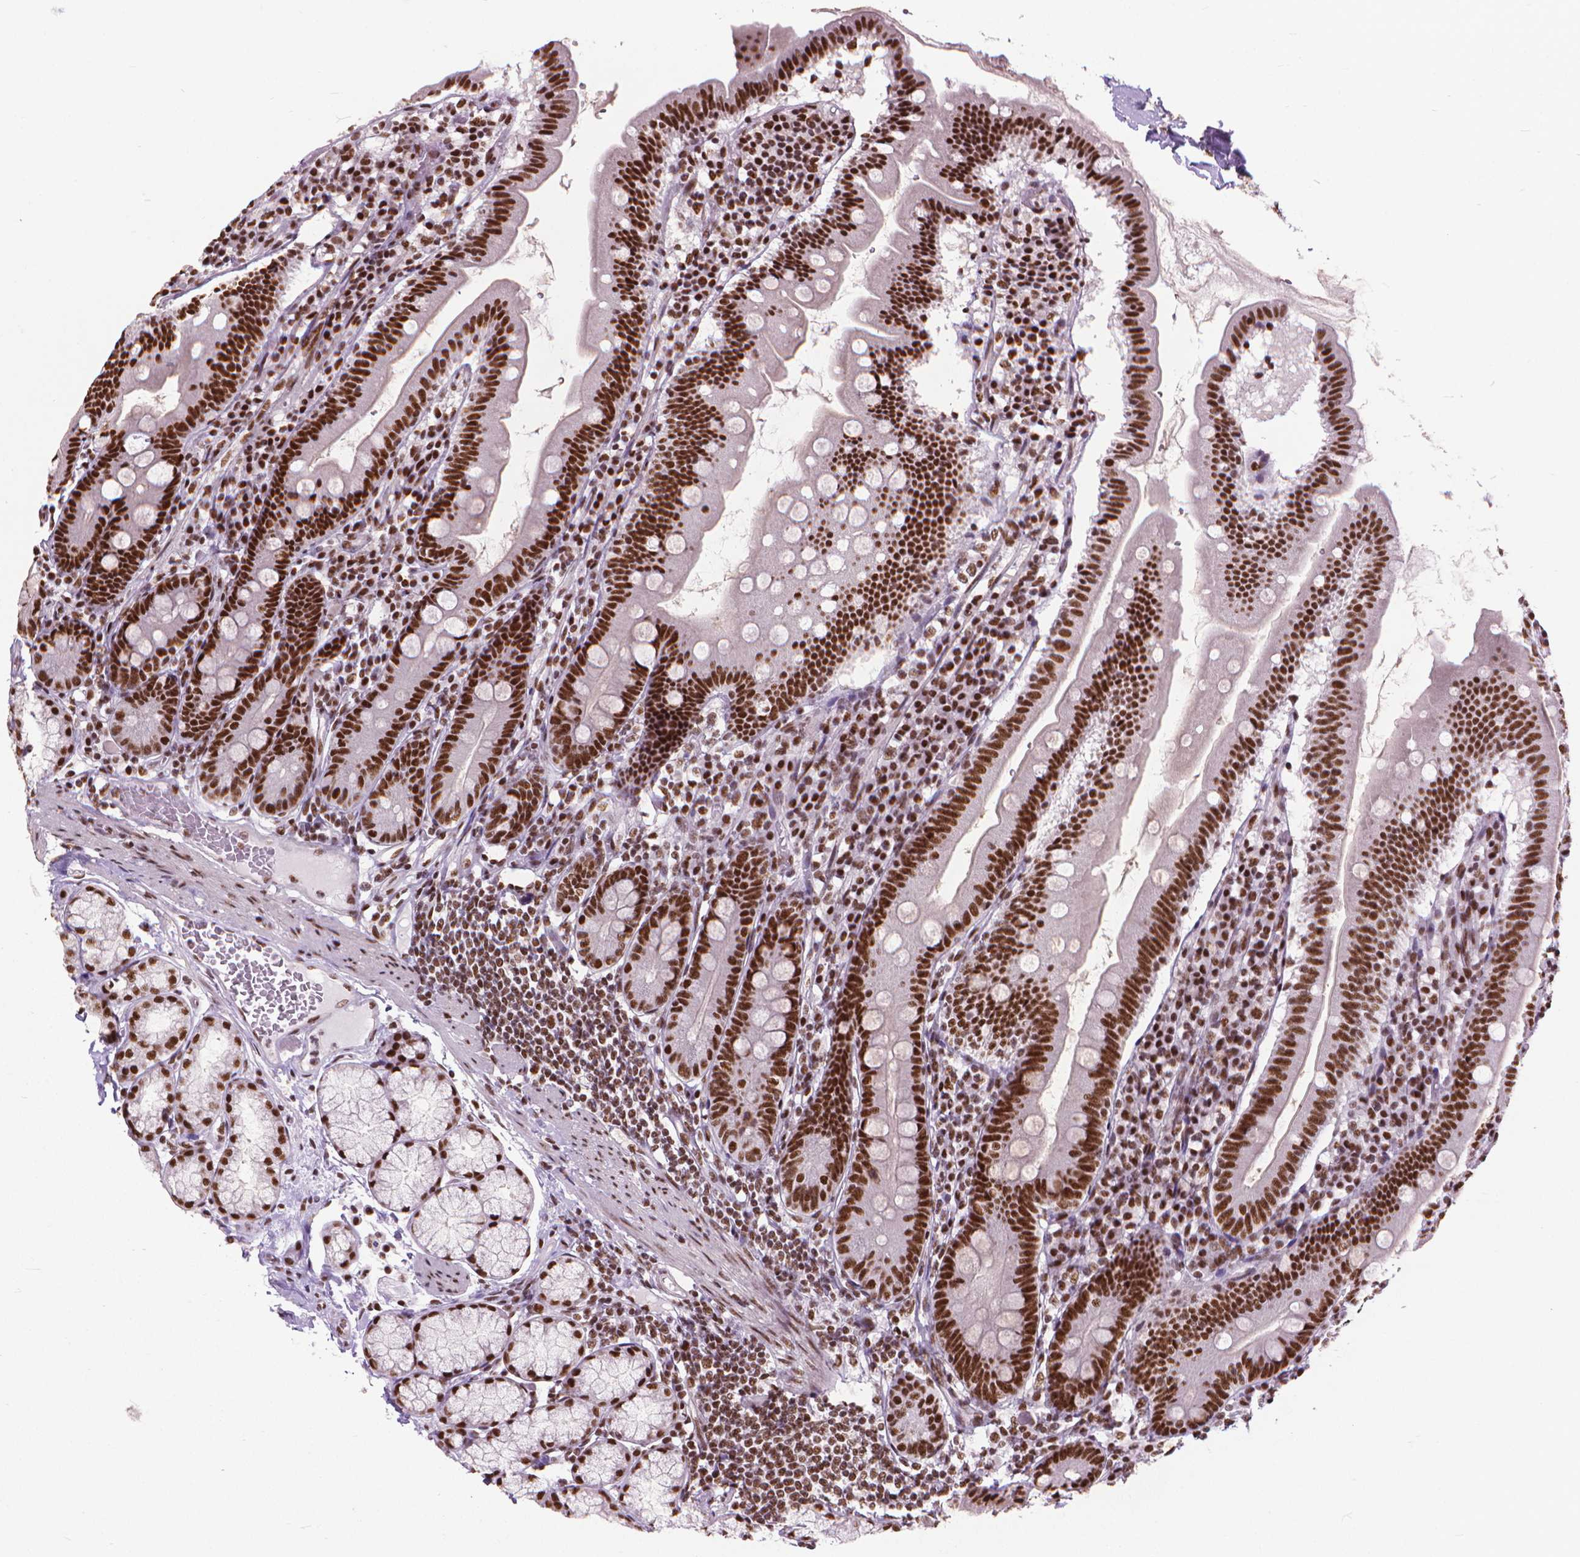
{"staining": {"intensity": "strong", "quantity": ">75%", "location": "nuclear"}, "tissue": "duodenum", "cell_type": "Glandular cells", "image_type": "normal", "snomed": [{"axis": "morphology", "description": "Normal tissue, NOS"}, {"axis": "topography", "description": "Duodenum"}], "caption": "DAB (3,3'-diaminobenzidine) immunohistochemical staining of benign duodenum reveals strong nuclear protein expression in approximately >75% of glandular cells.", "gene": "AKAP8", "patient": {"sex": "female", "age": 67}}